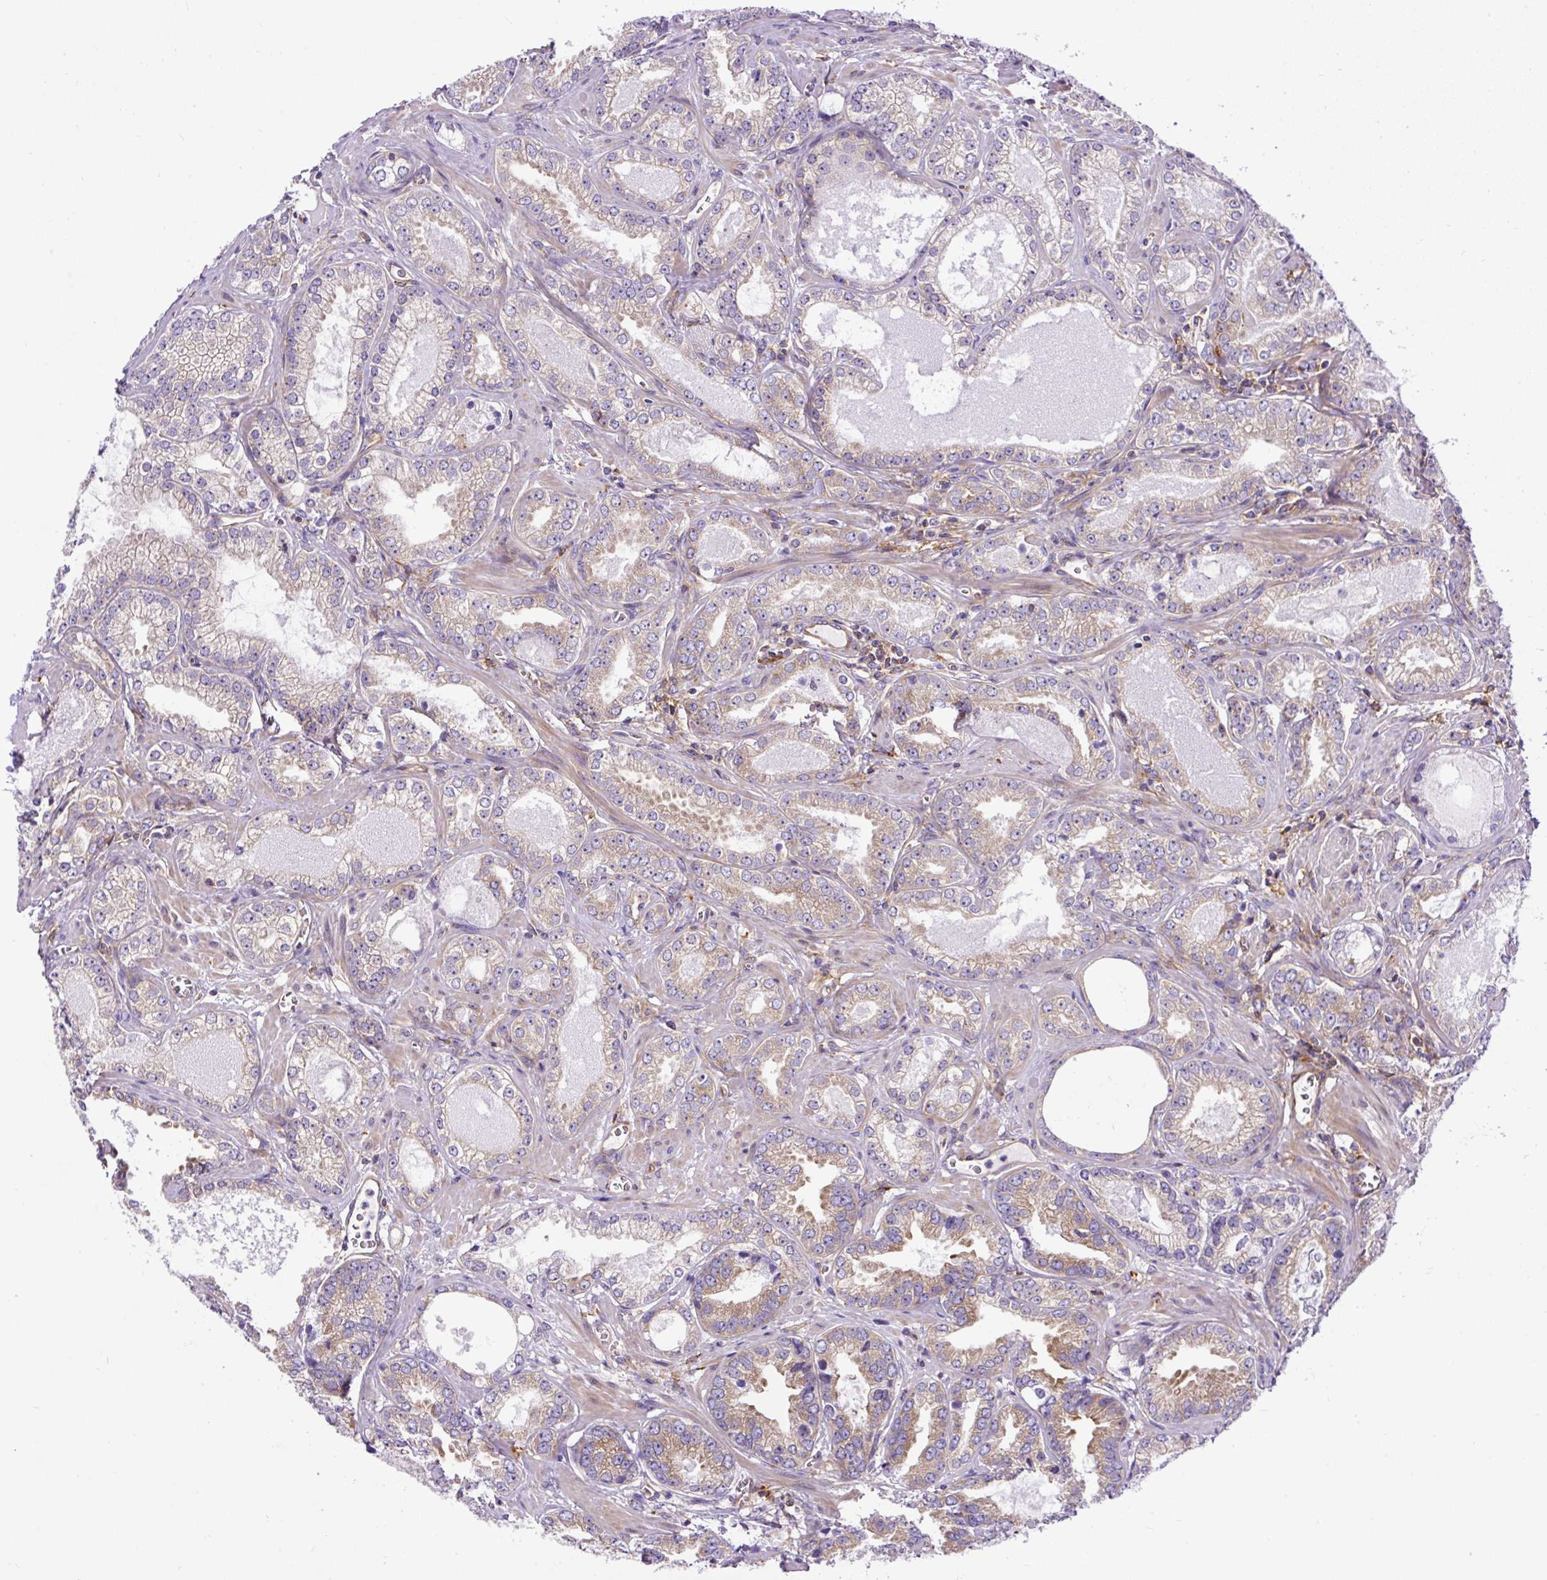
{"staining": {"intensity": "moderate", "quantity": "25%-75%", "location": "cytoplasmic/membranous"}, "tissue": "prostate cancer", "cell_type": "Tumor cells", "image_type": "cancer", "snomed": [{"axis": "morphology", "description": "Adenocarcinoma, Medium grade"}, {"axis": "topography", "description": "Prostate"}], "caption": "Adenocarcinoma (medium-grade) (prostate) tissue exhibits moderate cytoplasmic/membranous positivity in about 25%-75% of tumor cells Using DAB (brown) and hematoxylin (blue) stains, captured at high magnification using brightfield microscopy.", "gene": "MAP1S", "patient": {"sex": "male", "age": 57}}